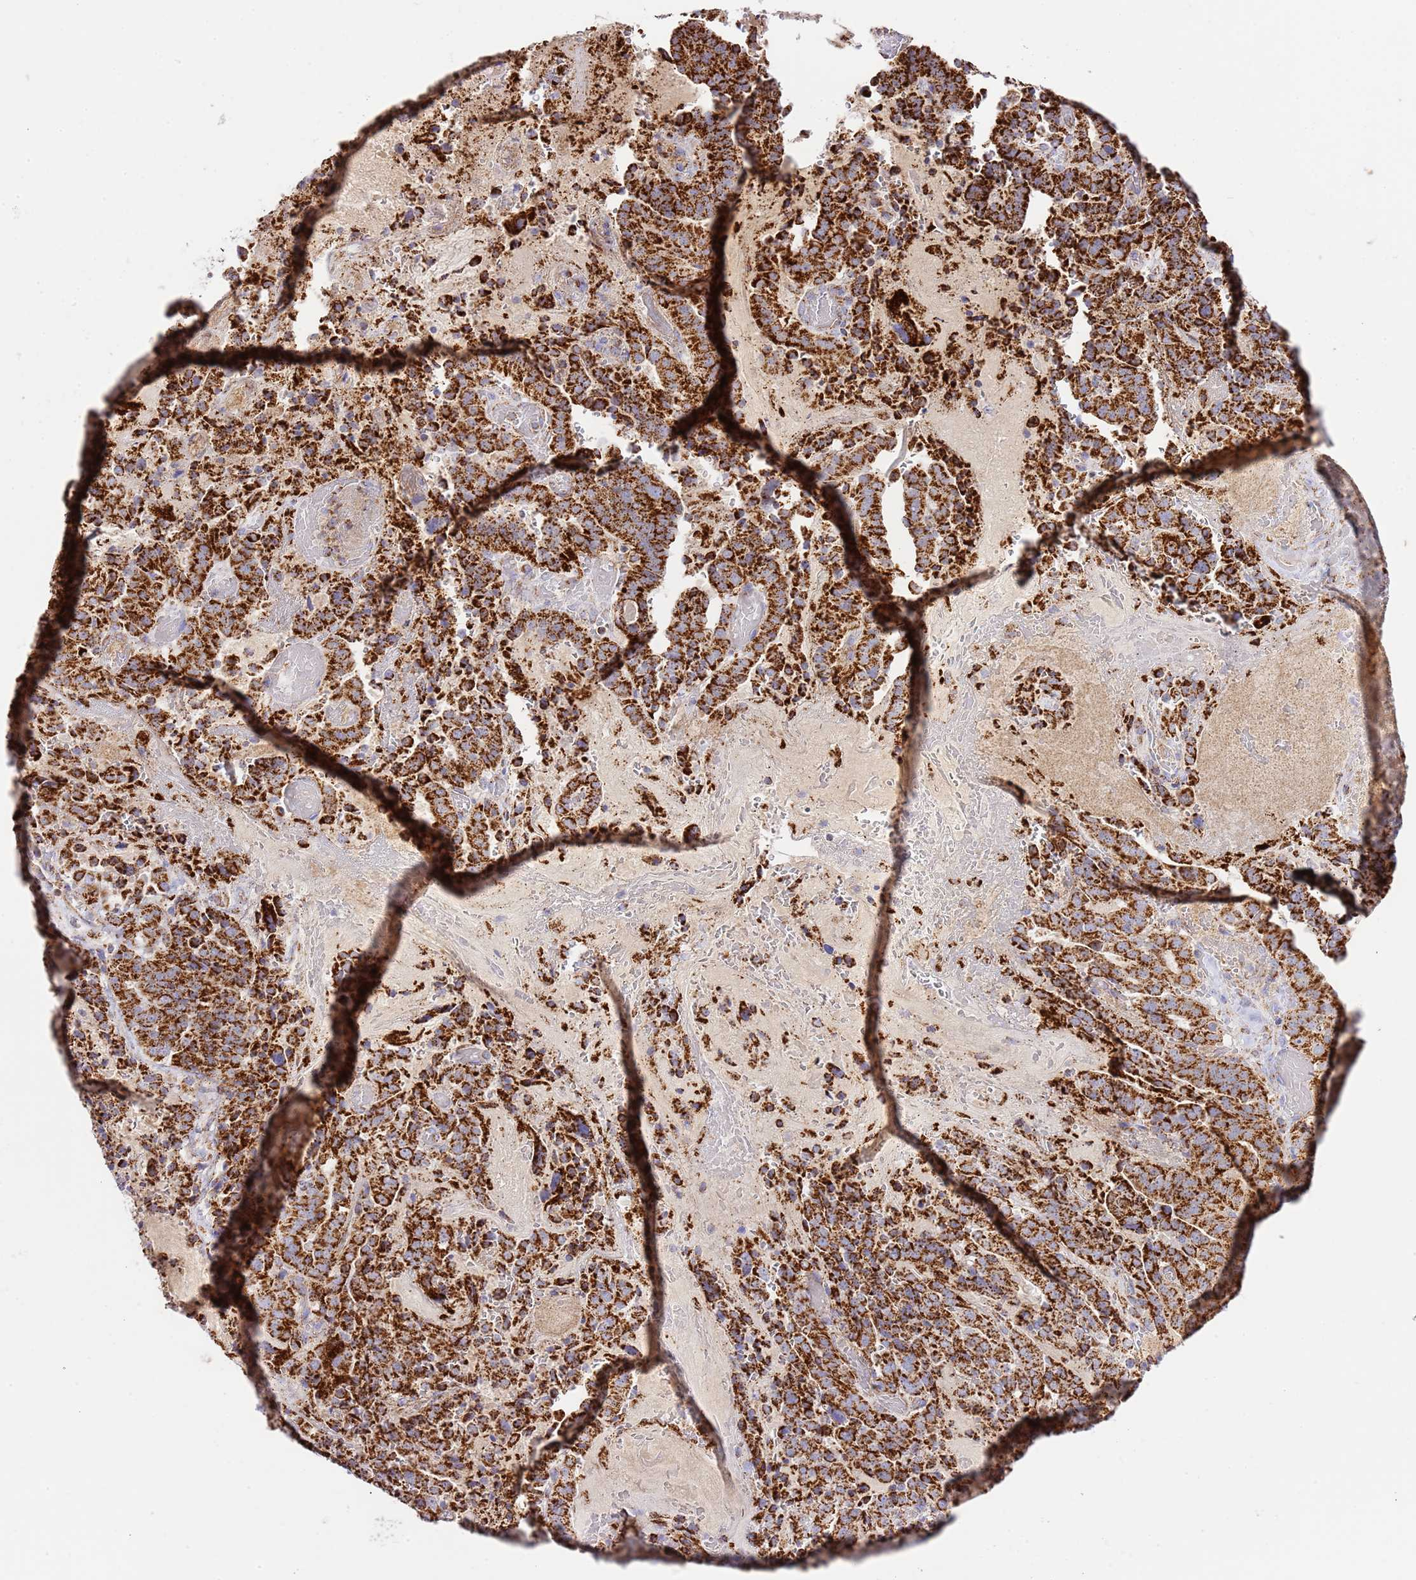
{"staining": {"intensity": "strong", "quantity": ">75%", "location": "cytoplasmic/membranous"}, "tissue": "stomach cancer", "cell_type": "Tumor cells", "image_type": "cancer", "snomed": [{"axis": "morphology", "description": "Adenocarcinoma, NOS"}, {"axis": "topography", "description": "Stomach"}], "caption": "Protein expression analysis of stomach cancer (adenocarcinoma) exhibits strong cytoplasmic/membranous staining in approximately >75% of tumor cells.", "gene": "ZBTB39", "patient": {"sex": "male", "age": 48}}